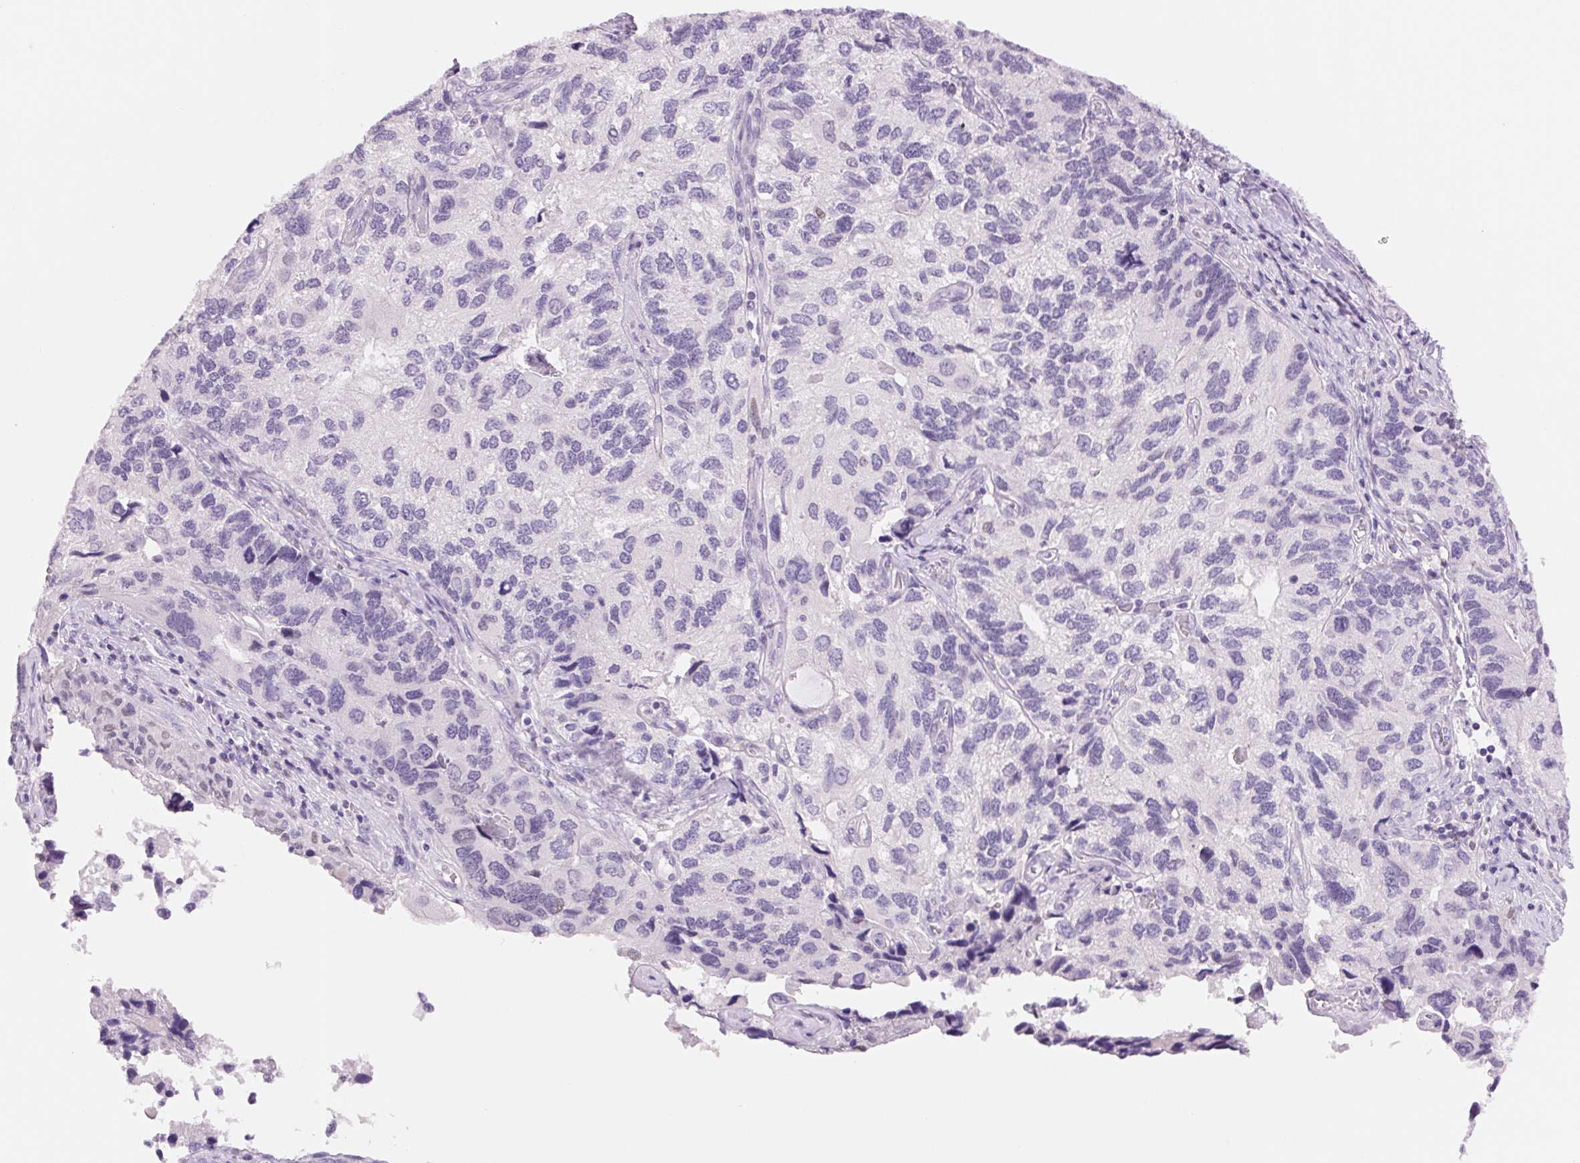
{"staining": {"intensity": "negative", "quantity": "none", "location": "none"}, "tissue": "endometrial cancer", "cell_type": "Tumor cells", "image_type": "cancer", "snomed": [{"axis": "morphology", "description": "Carcinoma, NOS"}, {"axis": "topography", "description": "Uterus"}], "caption": "This is a image of immunohistochemistry (IHC) staining of endometrial cancer, which shows no positivity in tumor cells.", "gene": "ASGR2", "patient": {"sex": "female", "age": 76}}